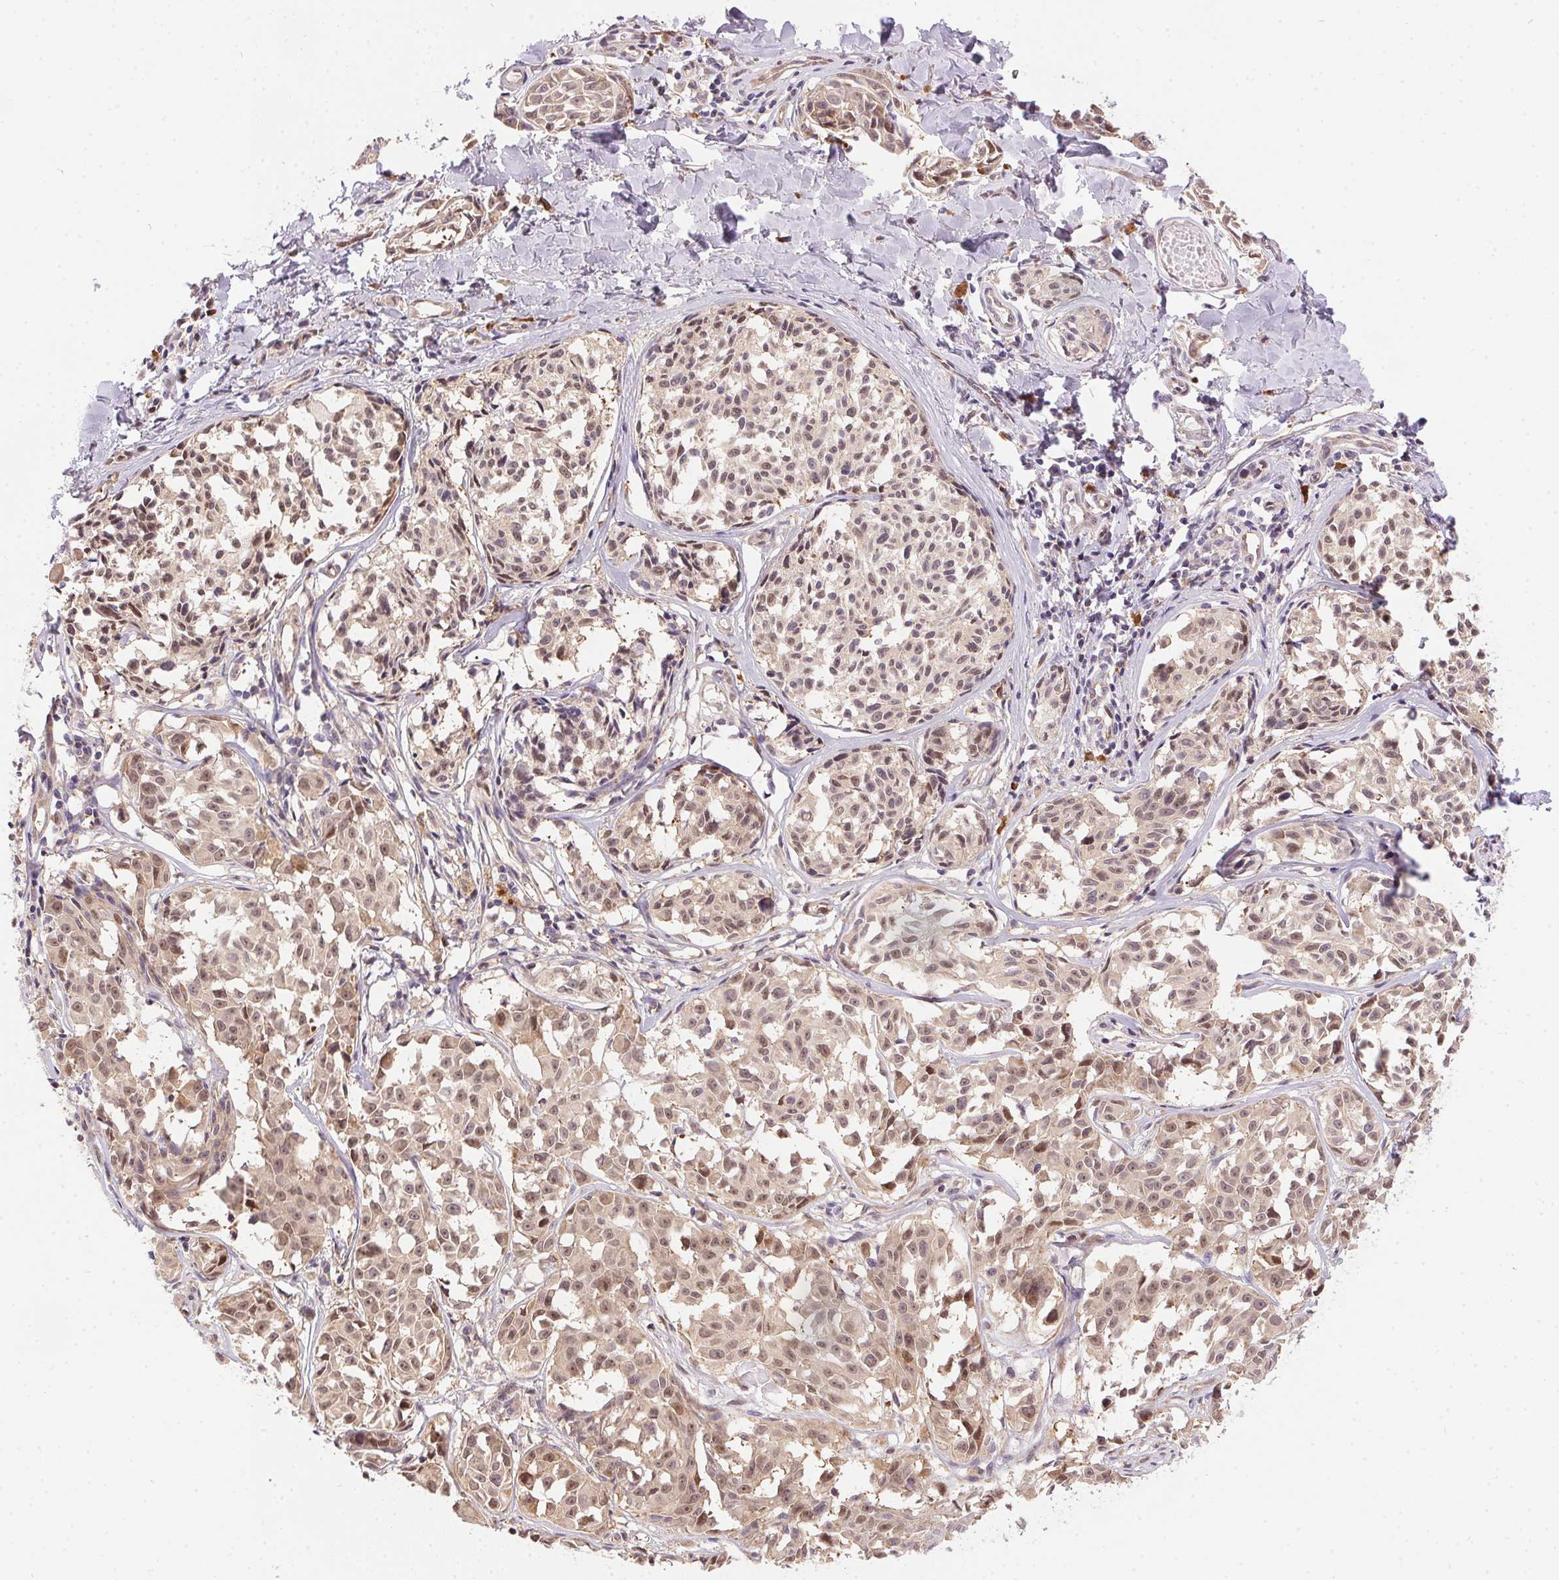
{"staining": {"intensity": "weak", "quantity": ">75%", "location": "nuclear"}, "tissue": "melanoma", "cell_type": "Tumor cells", "image_type": "cancer", "snomed": [{"axis": "morphology", "description": "Malignant melanoma, NOS"}, {"axis": "topography", "description": "Skin"}], "caption": "Human melanoma stained for a protein (brown) exhibits weak nuclear positive positivity in approximately >75% of tumor cells.", "gene": "NUDT16", "patient": {"sex": "male", "age": 51}}